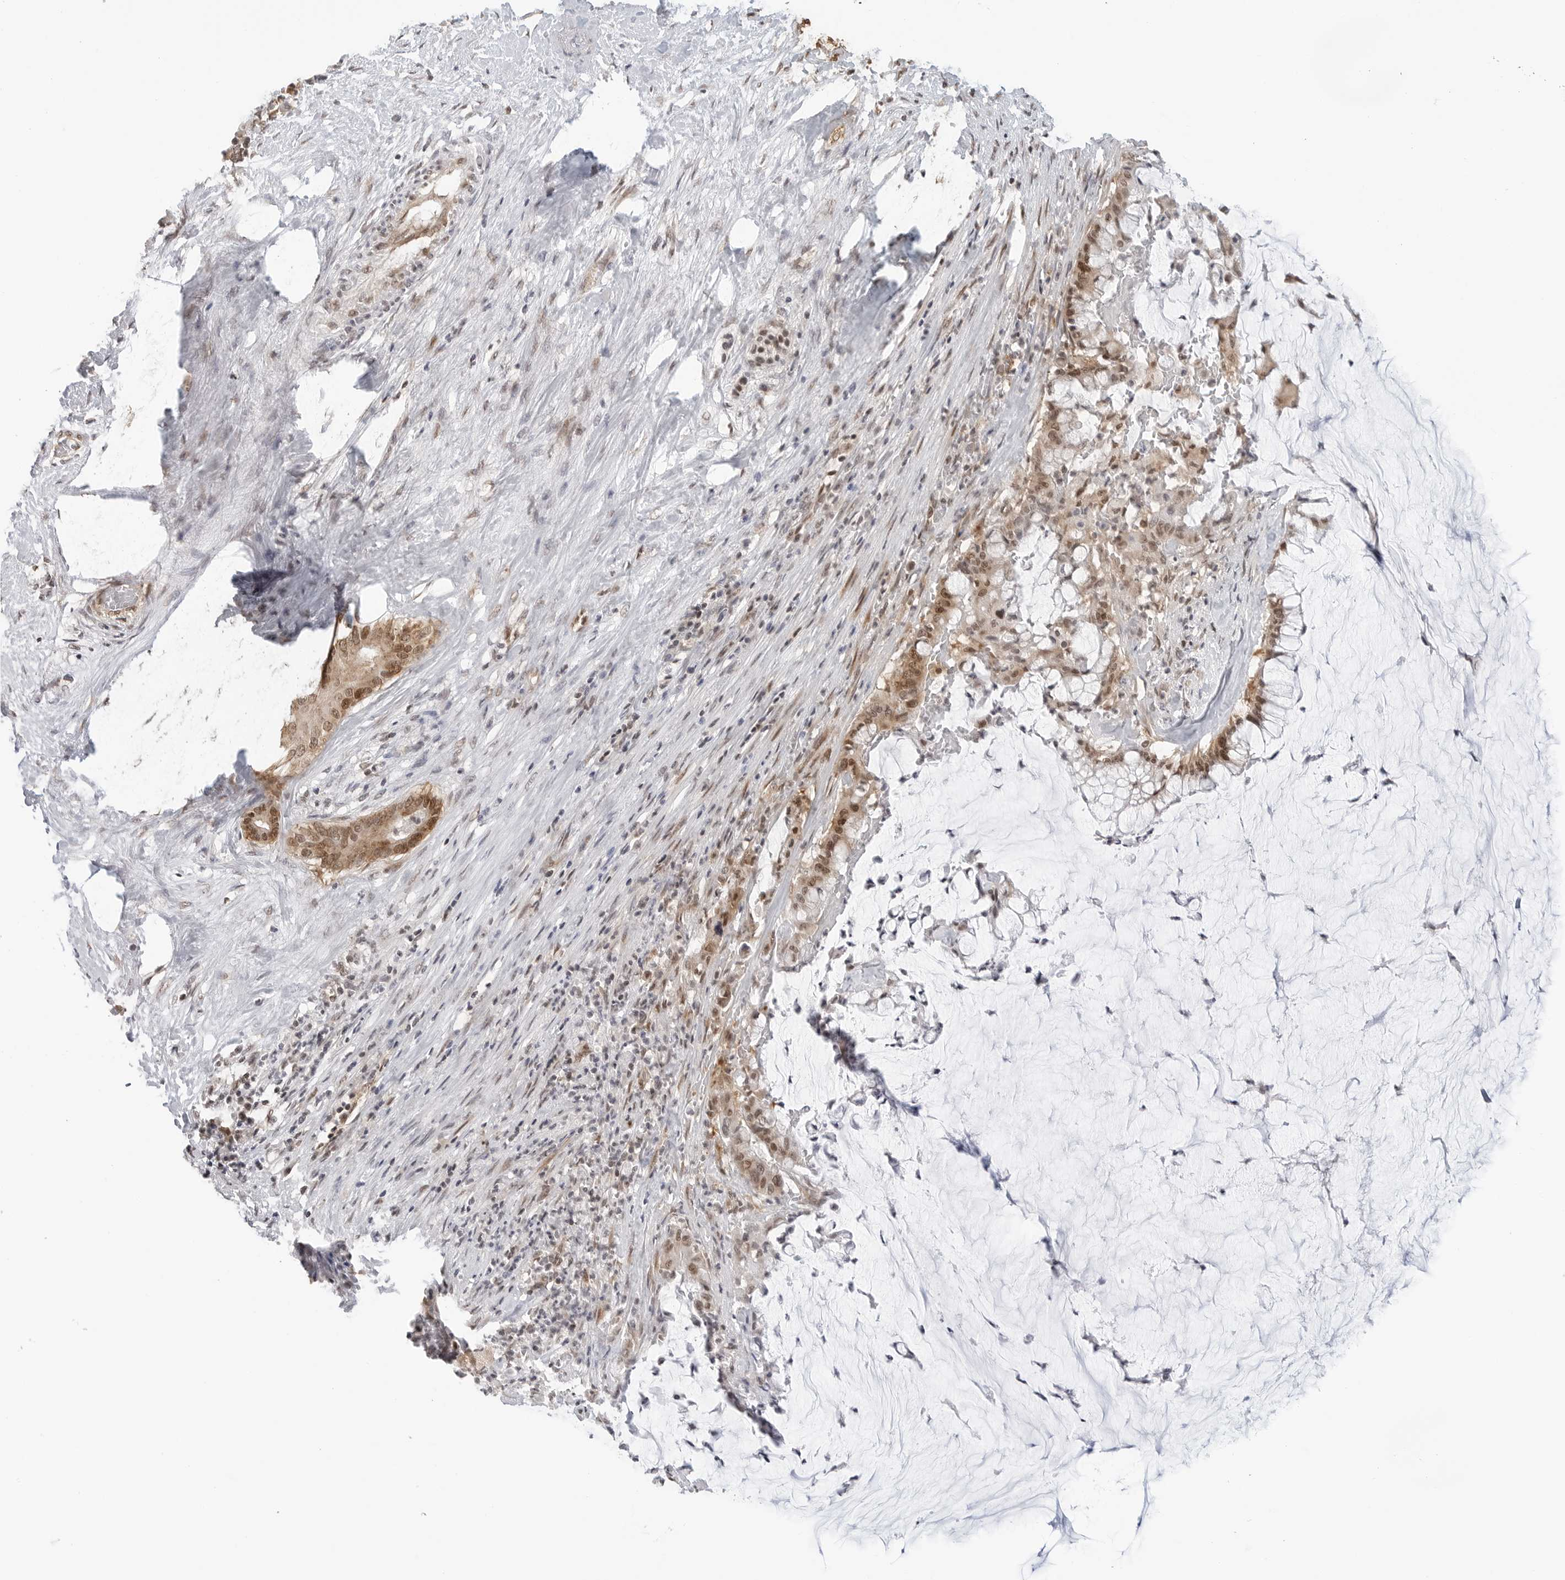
{"staining": {"intensity": "moderate", "quantity": ">75%", "location": "cytoplasmic/membranous,nuclear"}, "tissue": "pancreatic cancer", "cell_type": "Tumor cells", "image_type": "cancer", "snomed": [{"axis": "morphology", "description": "Adenocarcinoma, NOS"}, {"axis": "topography", "description": "Pancreas"}], "caption": "Immunohistochemistry (IHC) micrograph of human pancreatic cancer (adenocarcinoma) stained for a protein (brown), which displays medium levels of moderate cytoplasmic/membranous and nuclear positivity in about >75% of tumor cells.", "gene": "METAP1", "patient": {"sex": "male", "age": 41}}